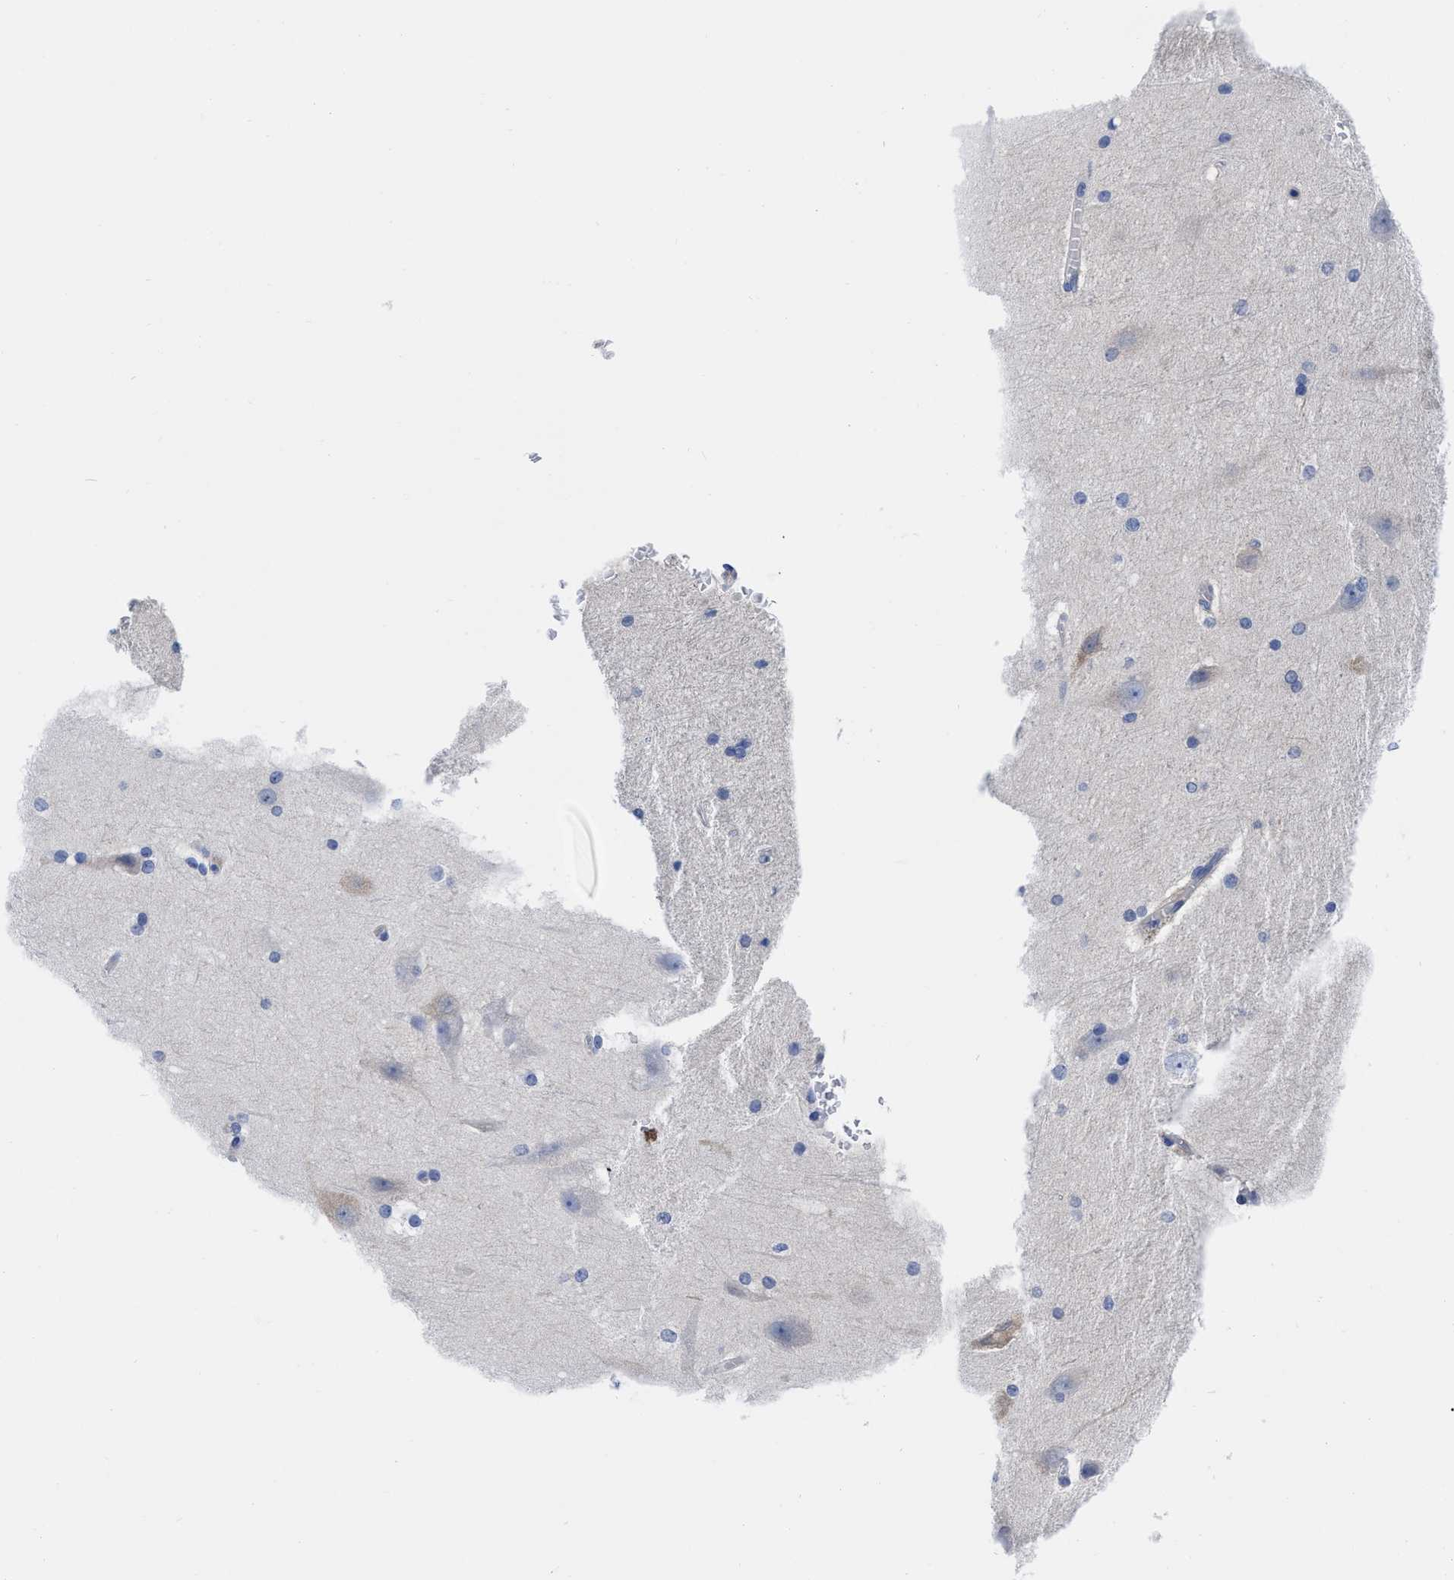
{"staining": {"intensity": "negative", "quantity": "none", "location": "none"}, "tissue": "cerebral cortex", "cell_type": "Endothelial cells", "image_type": "normal", "snomed": [{"axis": "morphology", "description": "Normal tissue, NOS"}, {"axis": "topography", "description": "Cerebral cortex"}, {"axis": "topography", "description": "Hippocampus"}], "caption": "Immunohistochemical staining of unremarkable human cerebral cortex shows no significant expression in endothelial cells.", "gene": "RBKS", "patient": {"sex": "female", "age": 19}}